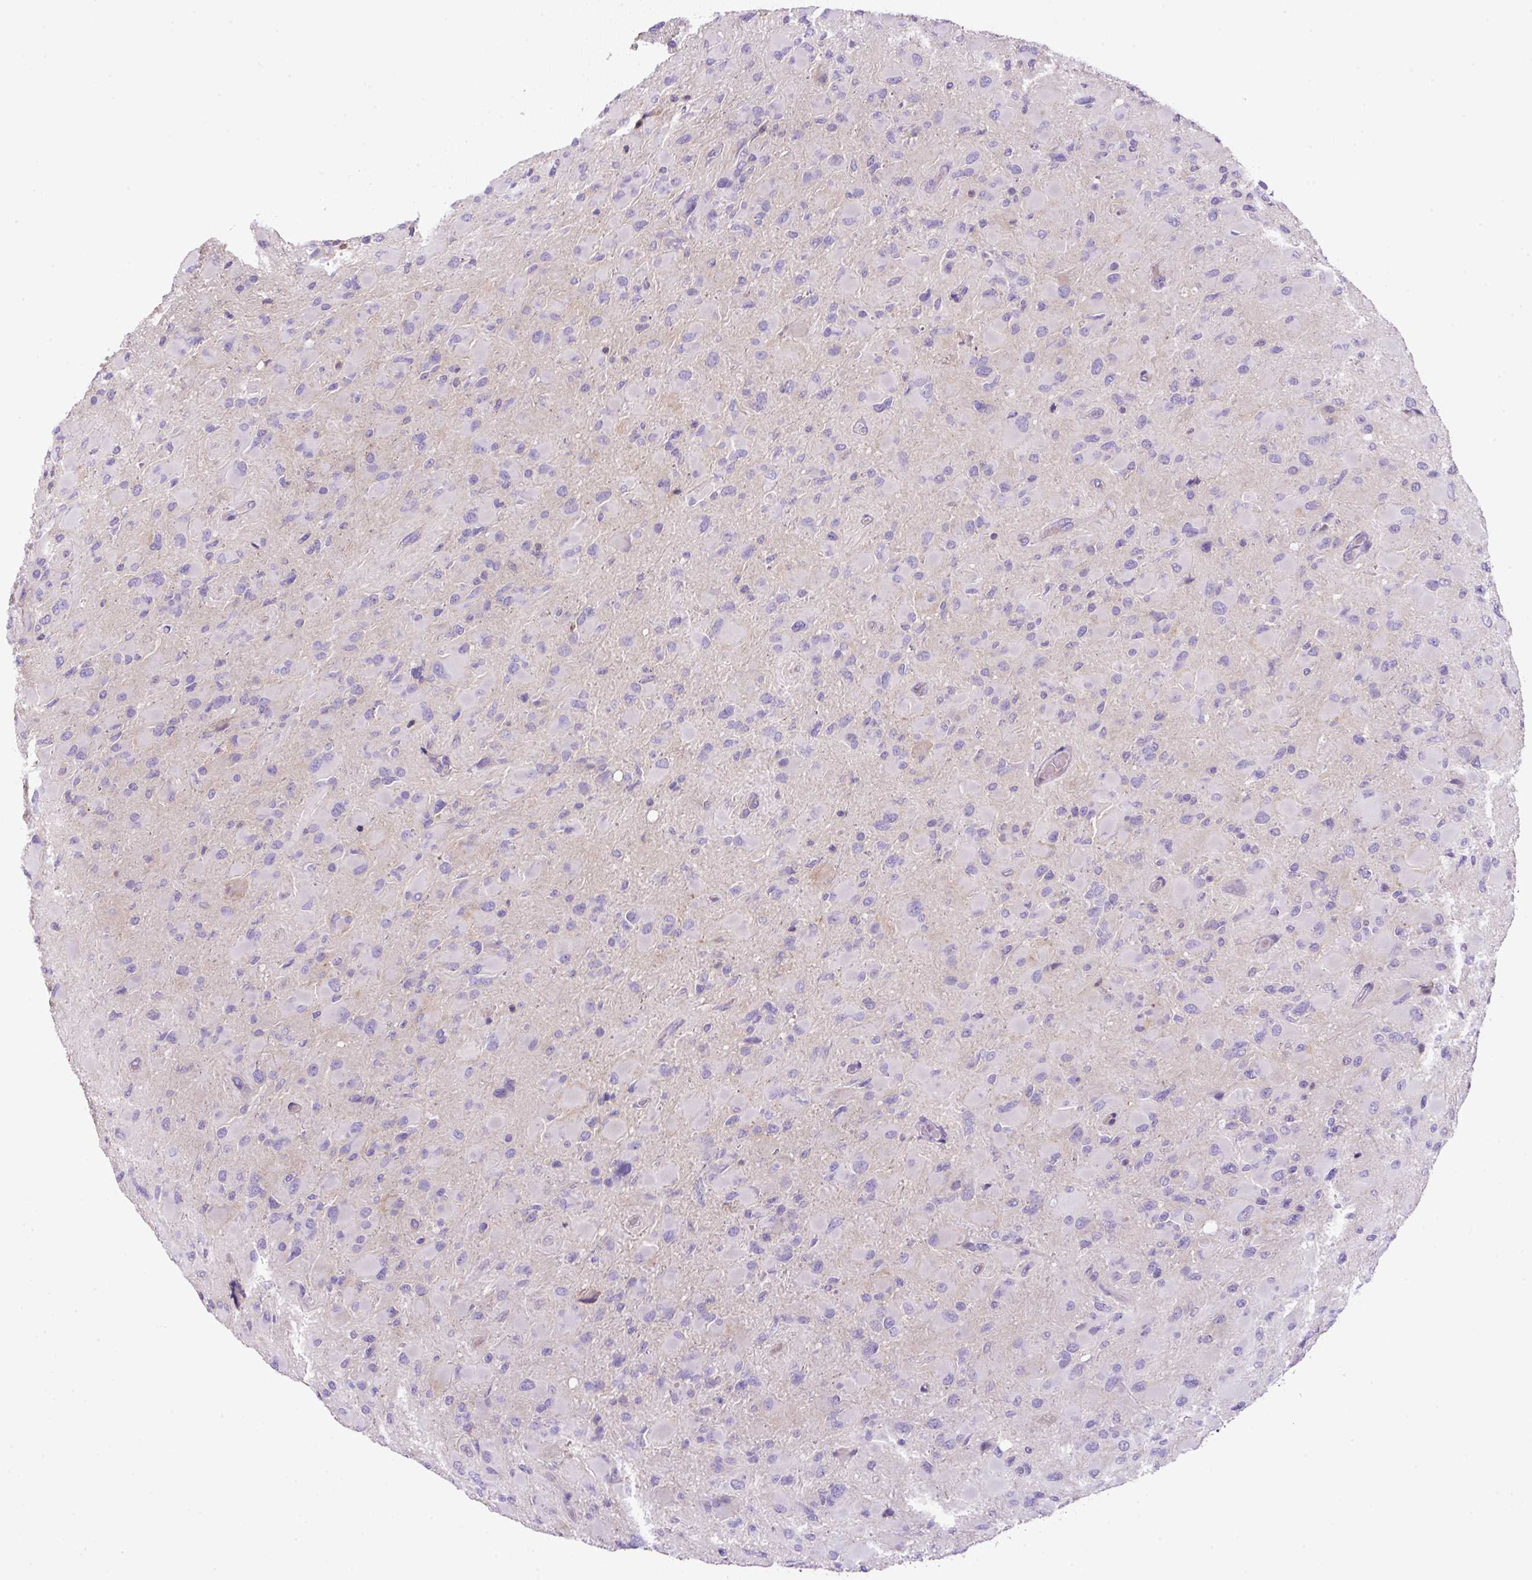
{"staining": {"intensity": "negative", "quantity": "none", "location": "none"}, "tissue": "glioma", "cell_type": "Tumor cells", "image_type": "cancer", "snomed": [{"axis": "morphology", "description": "Glioma, malignant, High grade"}, {"axis": "topography", "description": "Cerebral cortex"}], "caption": "DAB immunohistochemical staining of human malignant high-grade glioma reveals no significant positivity in tumor cells.", "gene": "NPTN", "patient": {"sex": "female", "age": 36}}